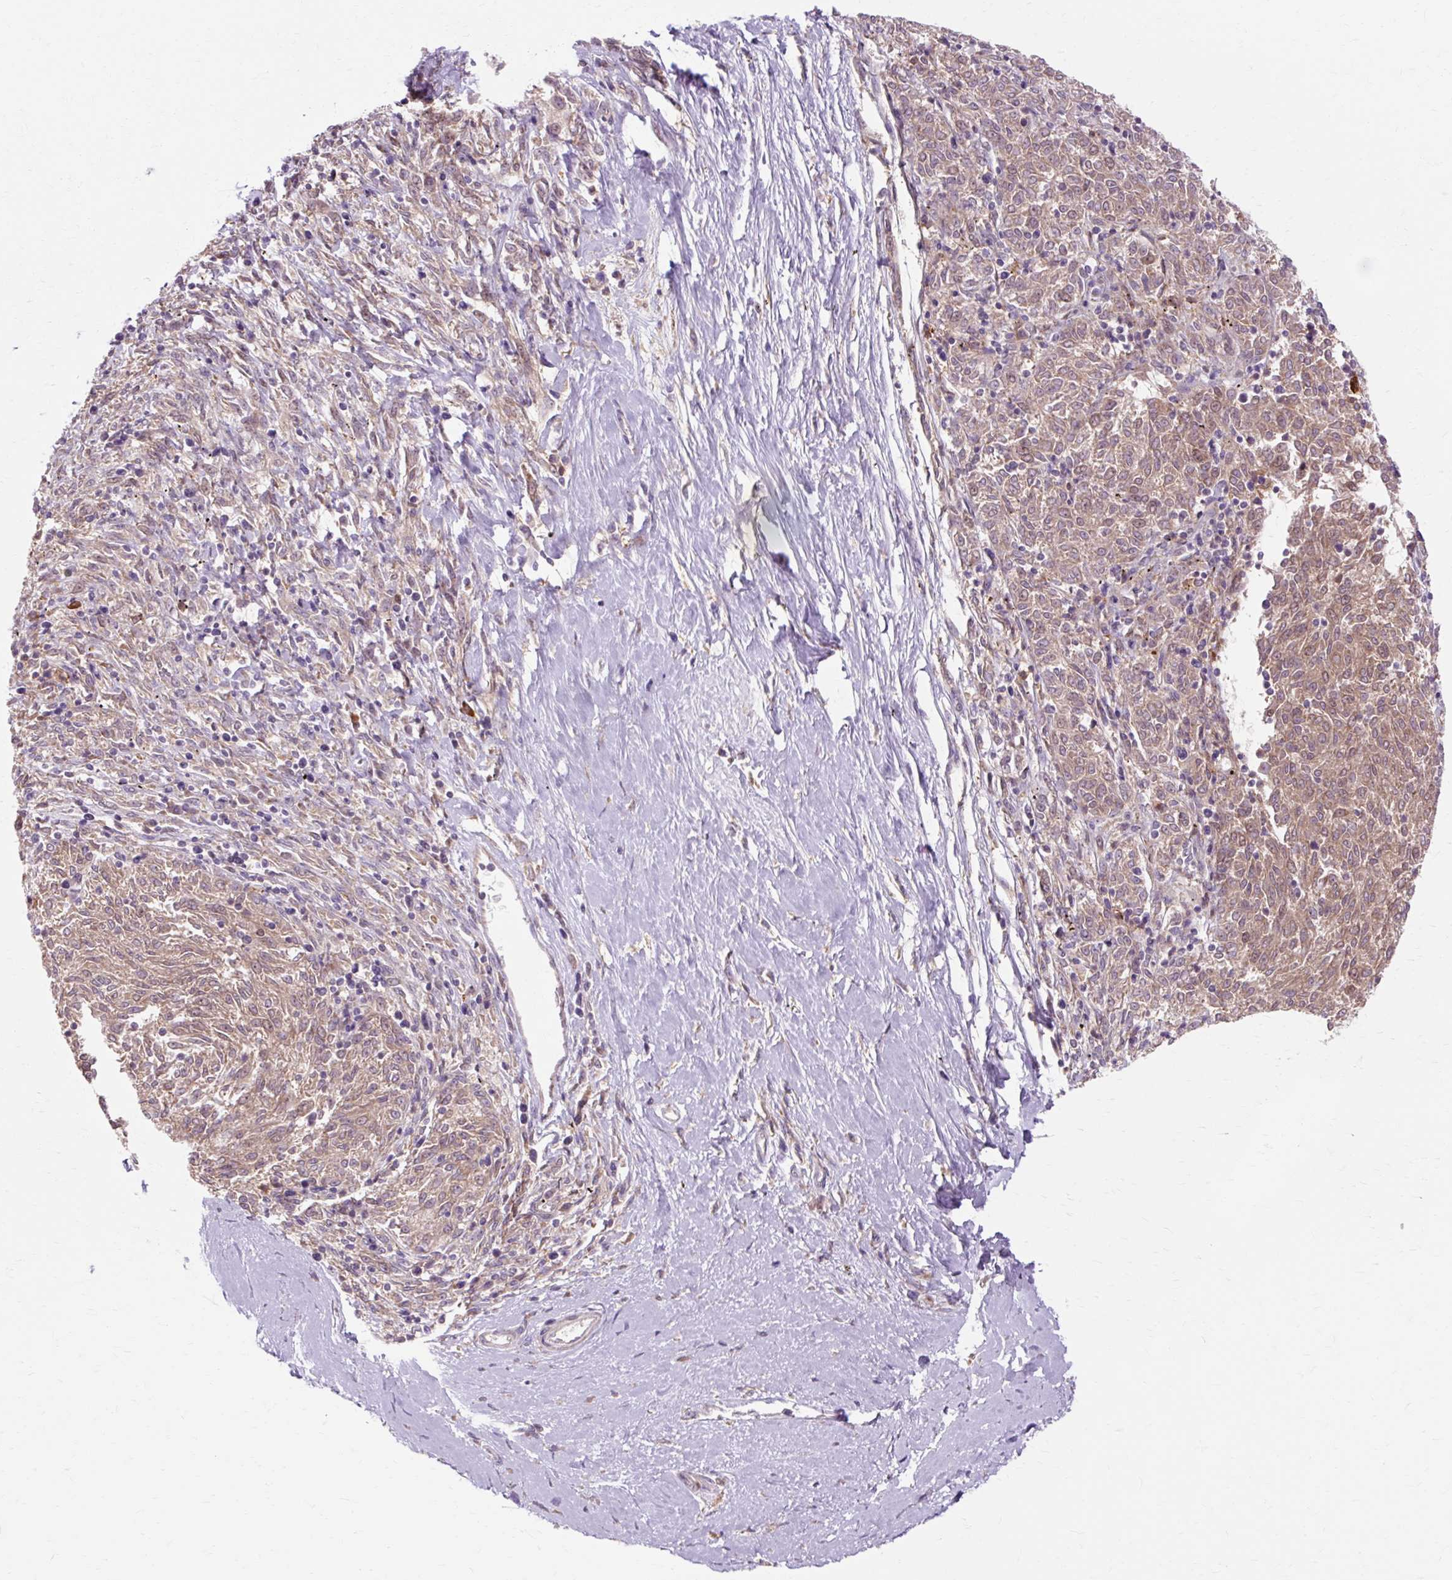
{"staining": {"intensity": "moderate", "quantity": ">75%", "location": "cytoplasmic/membranous"}, "tissue": "melanoma", "cell_type": "Tumor cells", "image_type": "cancer", "snomed": [{"axis": "morphology", "description": "Malignant melanoma, NOS"}, {"axis": "topography", "description": "Skin"}], "caption": "Immunohistochemical staining of human malignant melanoma reveals moderate cytoplasmic/membranous protein expression in approximately >75% of tumor cells. The staining was performed using DAB, with brown indicating positive protein expression. Nuclei are stained blue with hematoxylin.", "gene": "GEMIN2", "patient": {"sex": "female", "age": 72}}